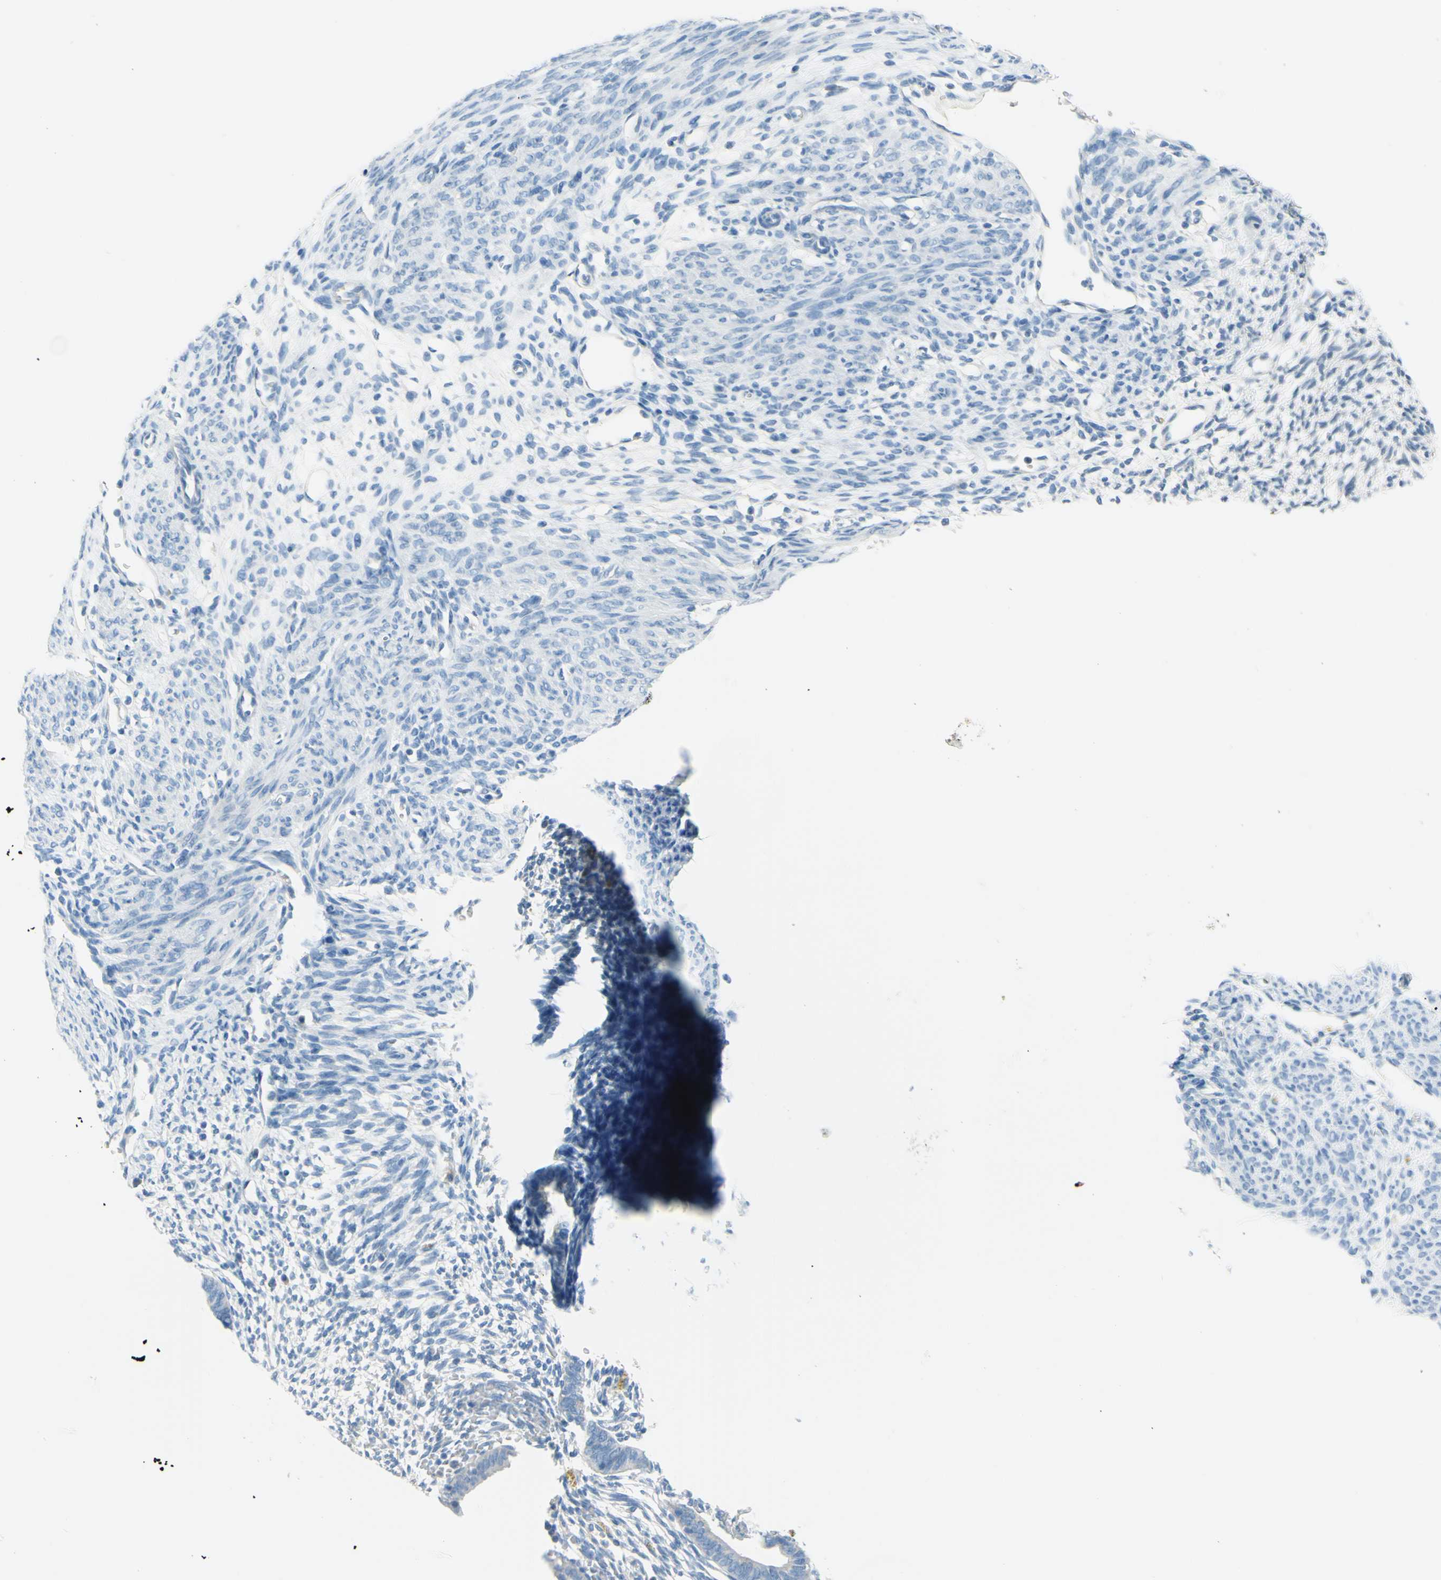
{"staining": {"intensity": "negative", "quantity": "none", "location": "none"}, "tissue": "endometrium", "cell_type": "Cells in endometrial stroma", "image_type": "normal", "snomed": [{"axis": "morphology", "description": "Normal tissue, NOS"}, {"axis": "morphology", "description": "Atrophy, NOS"}, {"axis": "topography", "description": "Uterus"}, {"axis": "topography", "description": "Endometrium"}], "caption": "A high-resolution image shows immunohistochemistry staining of normal endometrium, which shows no significant positivity in cells in endometrial stroma. Nuclei are stained in blue.", "gene": "DCT", "patient": {"sex": "female", "age": 68}}